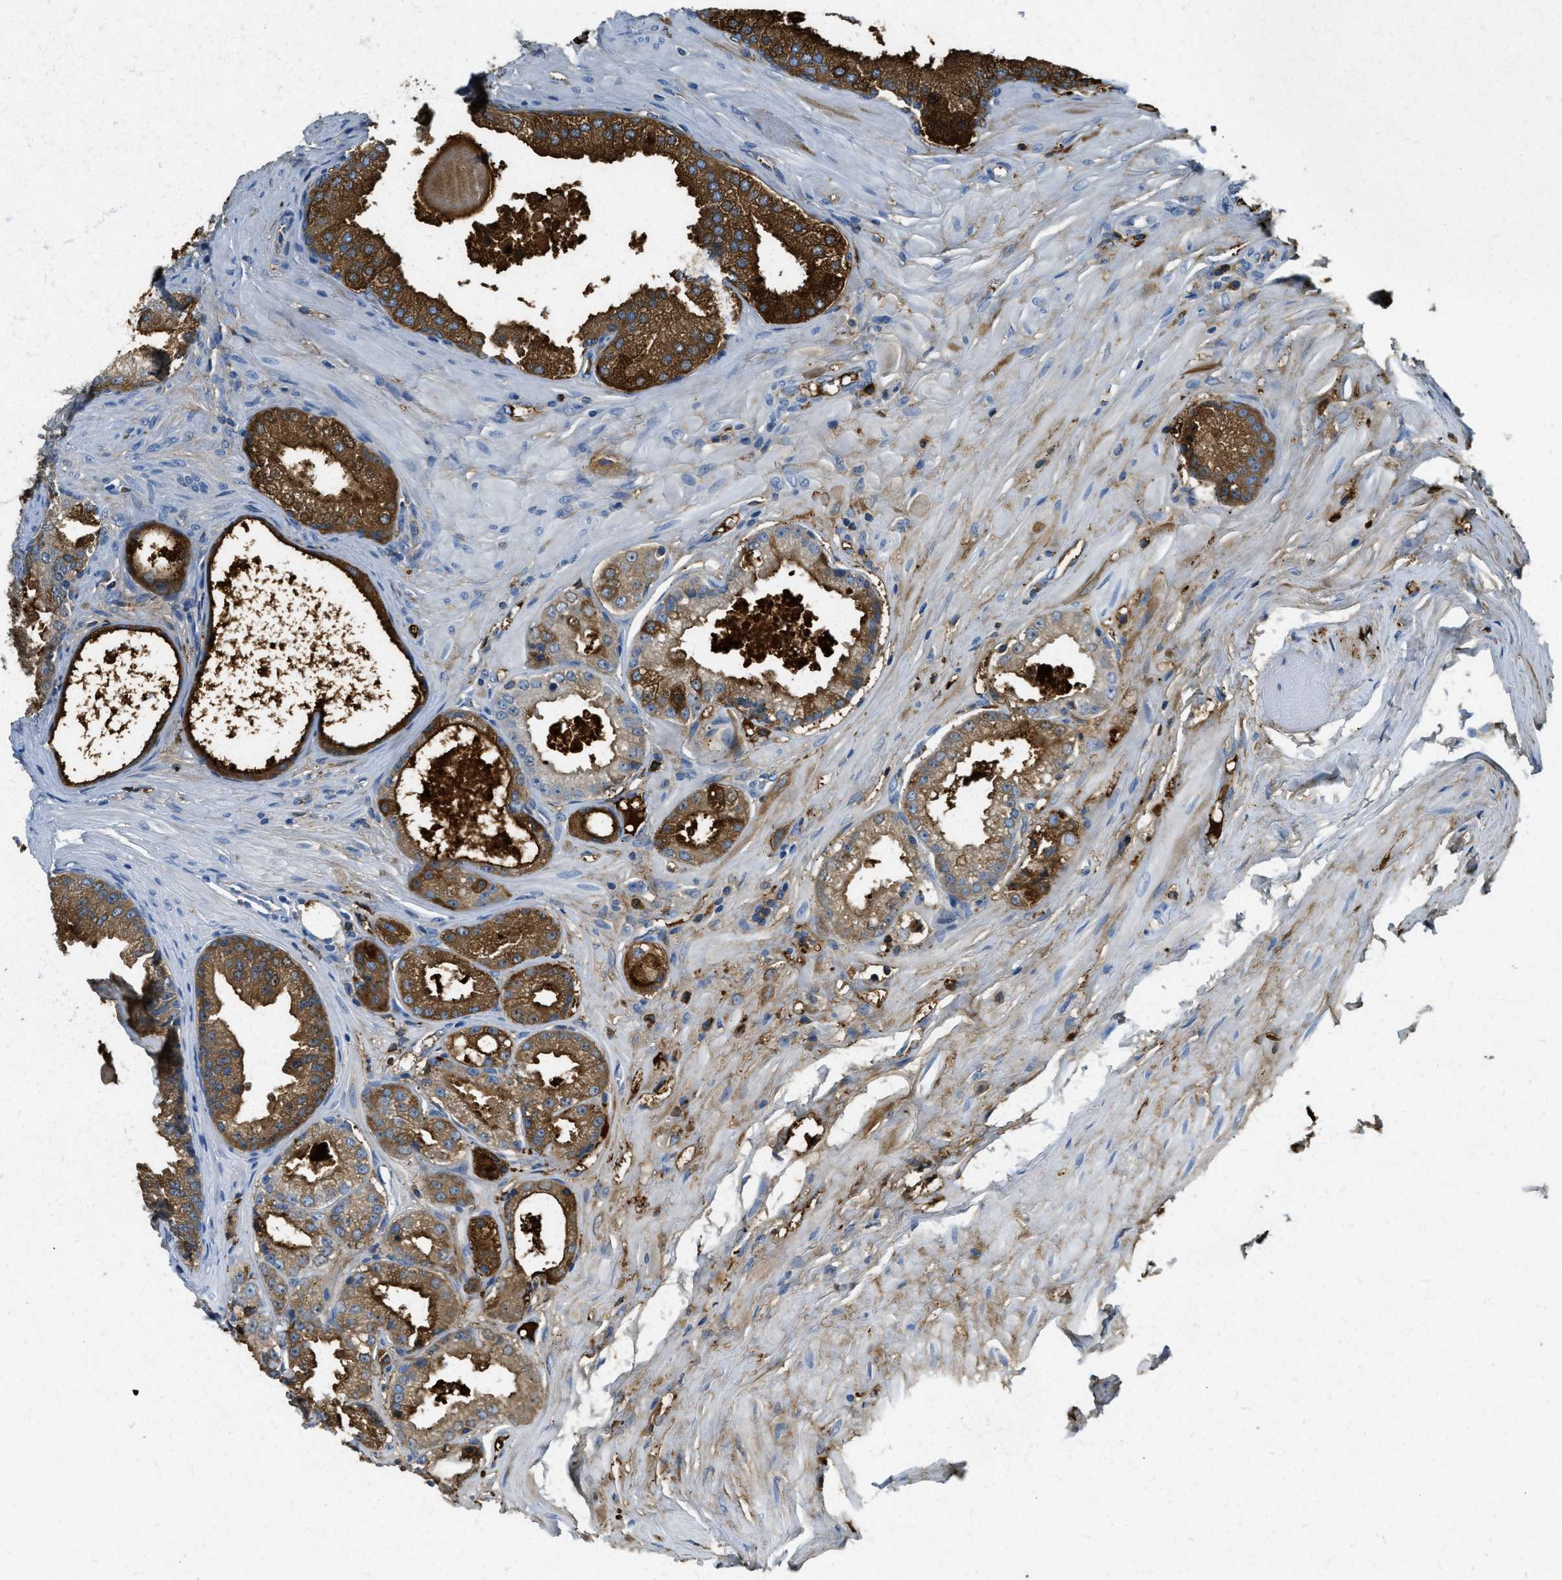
{"staining": {"intensity": "strong", "quantity": ">75%", "location": "cytoplasmic/membranous"}, "tissue": "prostate cancer", "cell_type": "Tumor cells", "image_type": "cancer", "snomed": [{"axis": "morphology", "description": "Adenocarcinoma, Low grade"}, {"axis": "topography", "description": "Prostate"}], "caption": "Immunohistochemical staining of human prostate cancer (adenocarcinoma (low-grade)) demonstrates strong cytoplasmic/membranous protein staining in about >75% of tumor cells. The staining is performed using DAB brown chromogen to label protein expression. The nuclei are counter-stained blue using hematoxylin.", "gene": "PRTN3", "patient": {"sex": "male", "age": 57}}